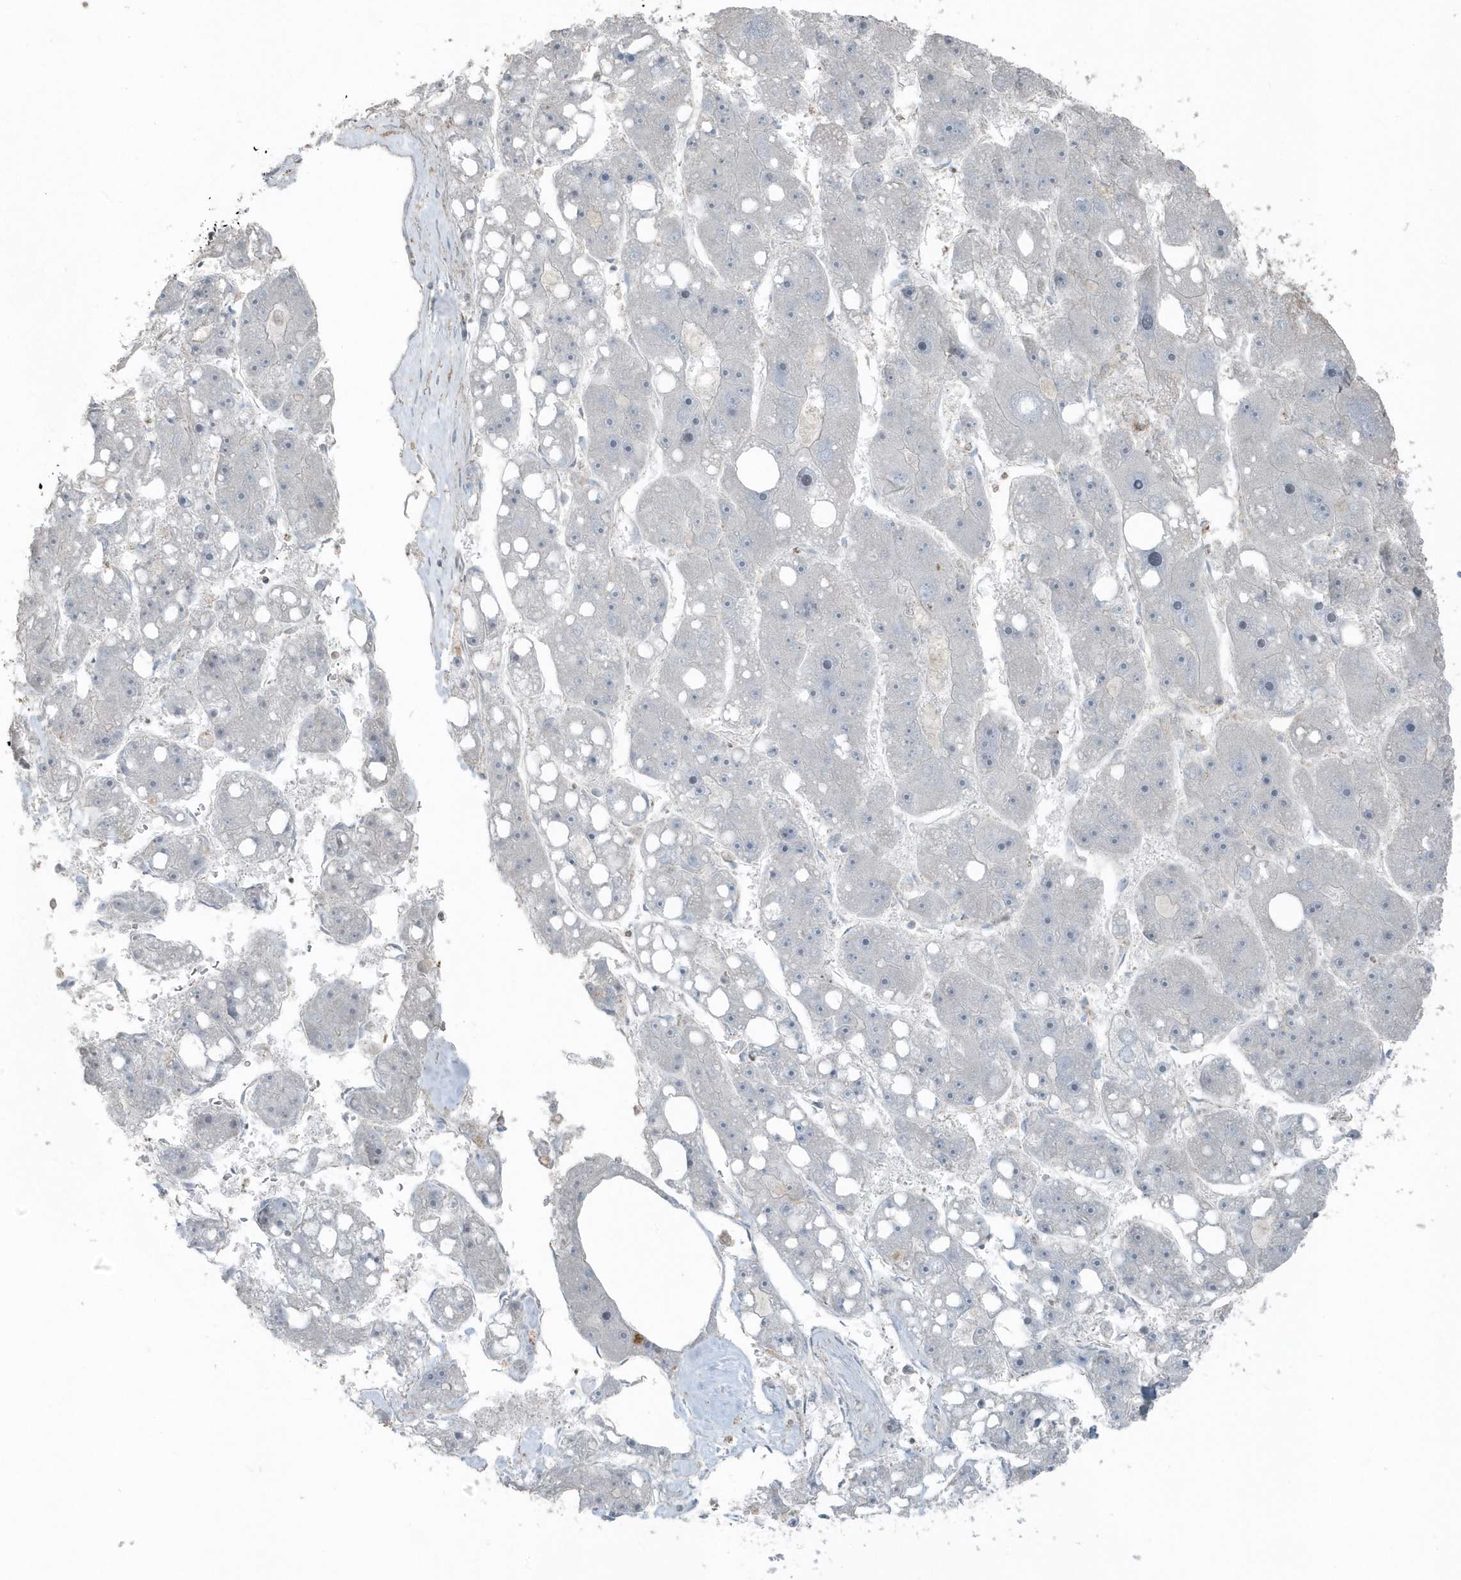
{"staining": {"intensity": "negative", "quantity": "none", "location": "none"}, "tissue": "liver cancer", "cell_type": "Tumor cells", "image_type": "cancer", "snomed": [{"axis": "morphology", "description": "Carcinoma, Hepatocellular, NOS"}, {"axis": "topography", "description": "Liver"}], "caption": "High magnification brightfield microscopy of liver cancer (hepatocellular carcinoma) stained with DAB (3,3'-diaminobenzidine) (brown) and counterstained with hematoxylin (blue): tumor cells show no significant expression.", "gene": "ACTC1", "patient": {"sex": "female", "age": 61}}